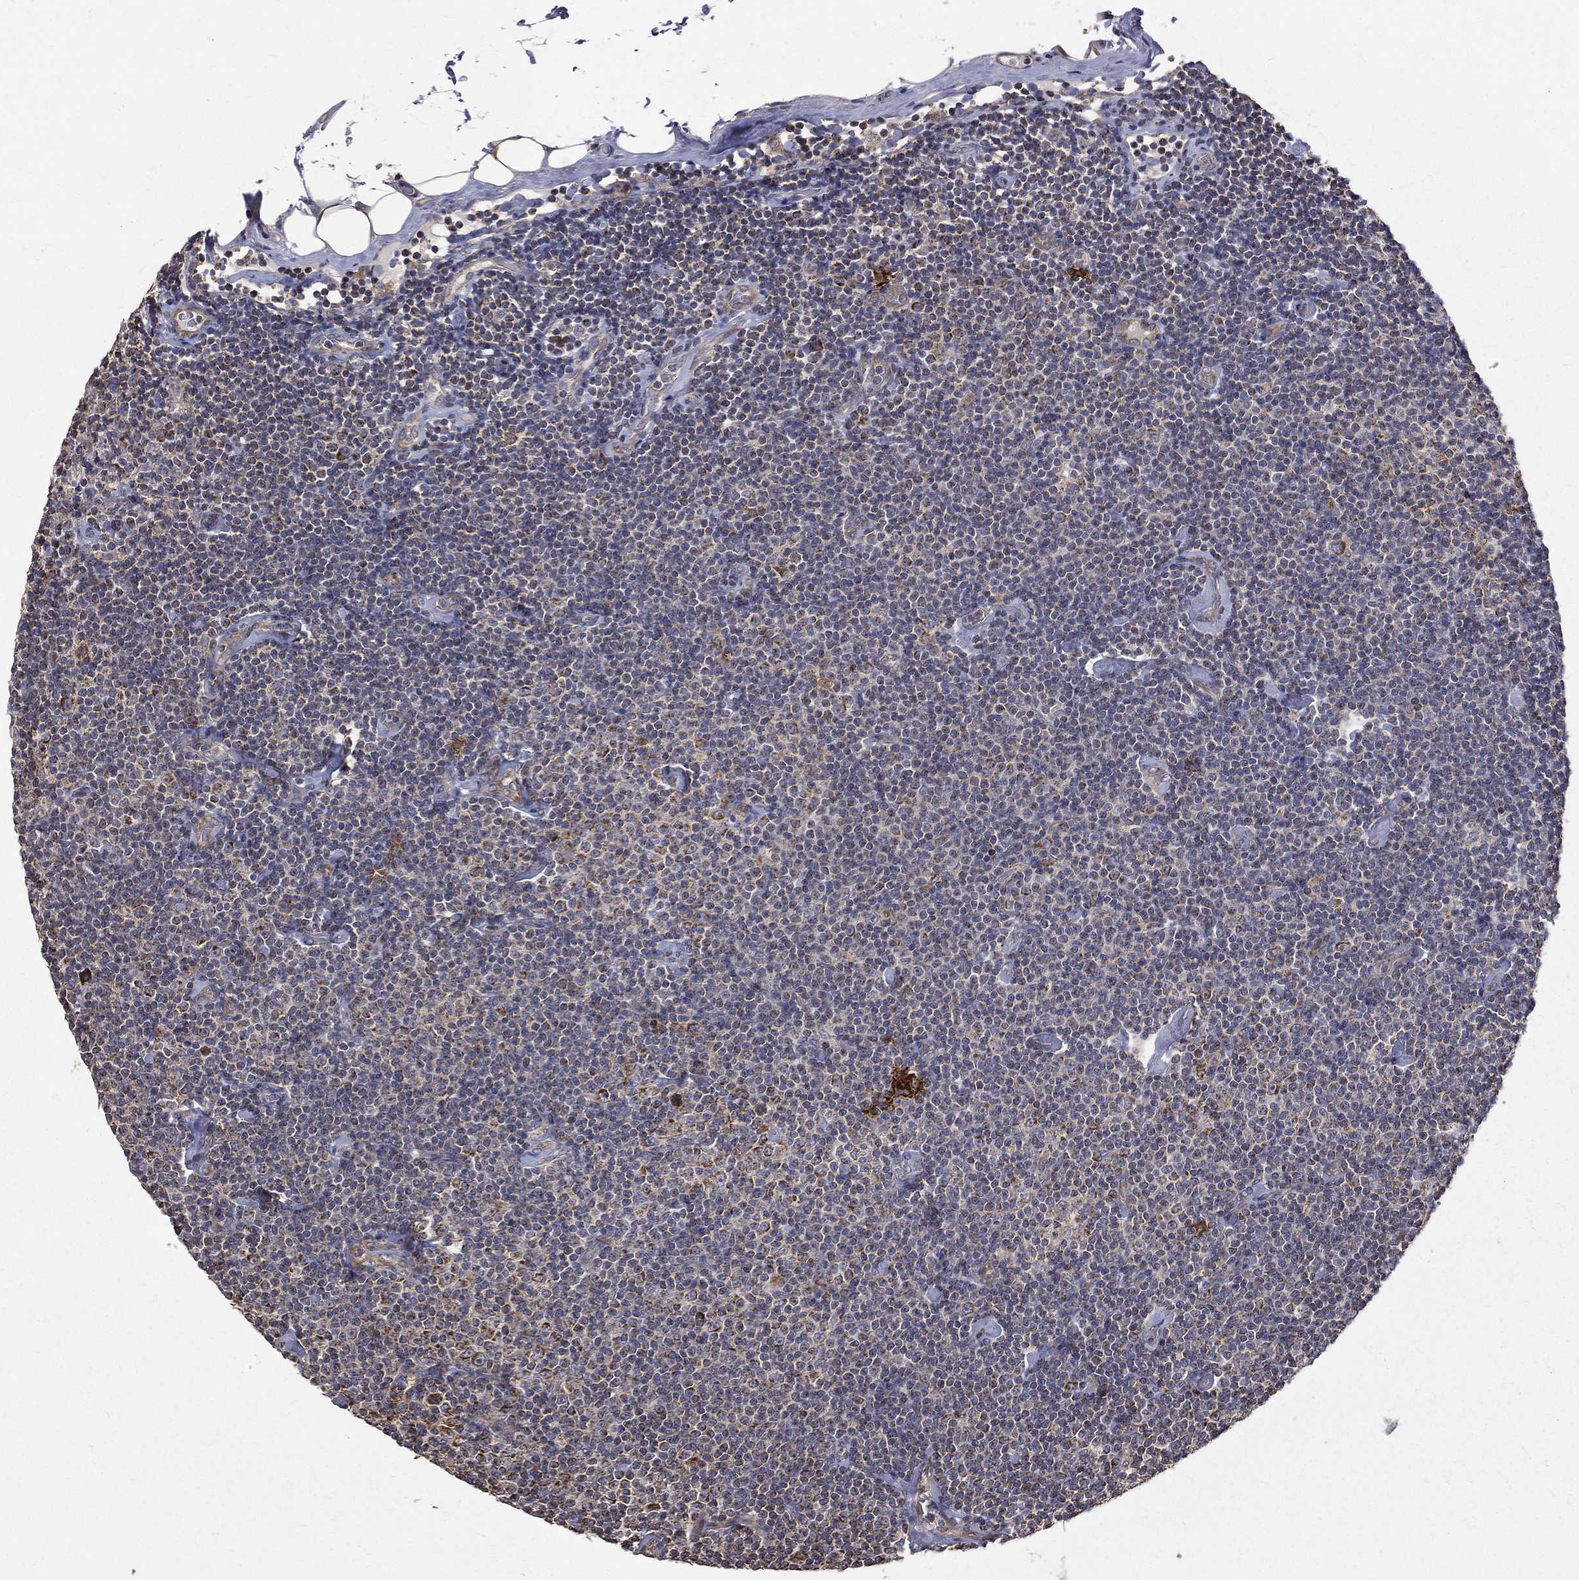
{"staining": {"intensity": "negative", "quantity": "none", "location": "none"}, "tissue": "lymphoma", "cell_type": "Tumor cells", "image_type": "cancer", "snomed": [{"axis": "morphology", "description": "Malignant lymphoma, non-Hodgkin's type, Low grade"}, {"axis": "topography", "description": "Lymph node"}], "caption": "Human malignant lymphoma, non-Hodgkin's type (low-grade) stained for a protein using immunohistochemistry demonstrates no positivity in tumor cells.", "gene": "RPGR", "patient": {"sex": "male", "age": 81}}